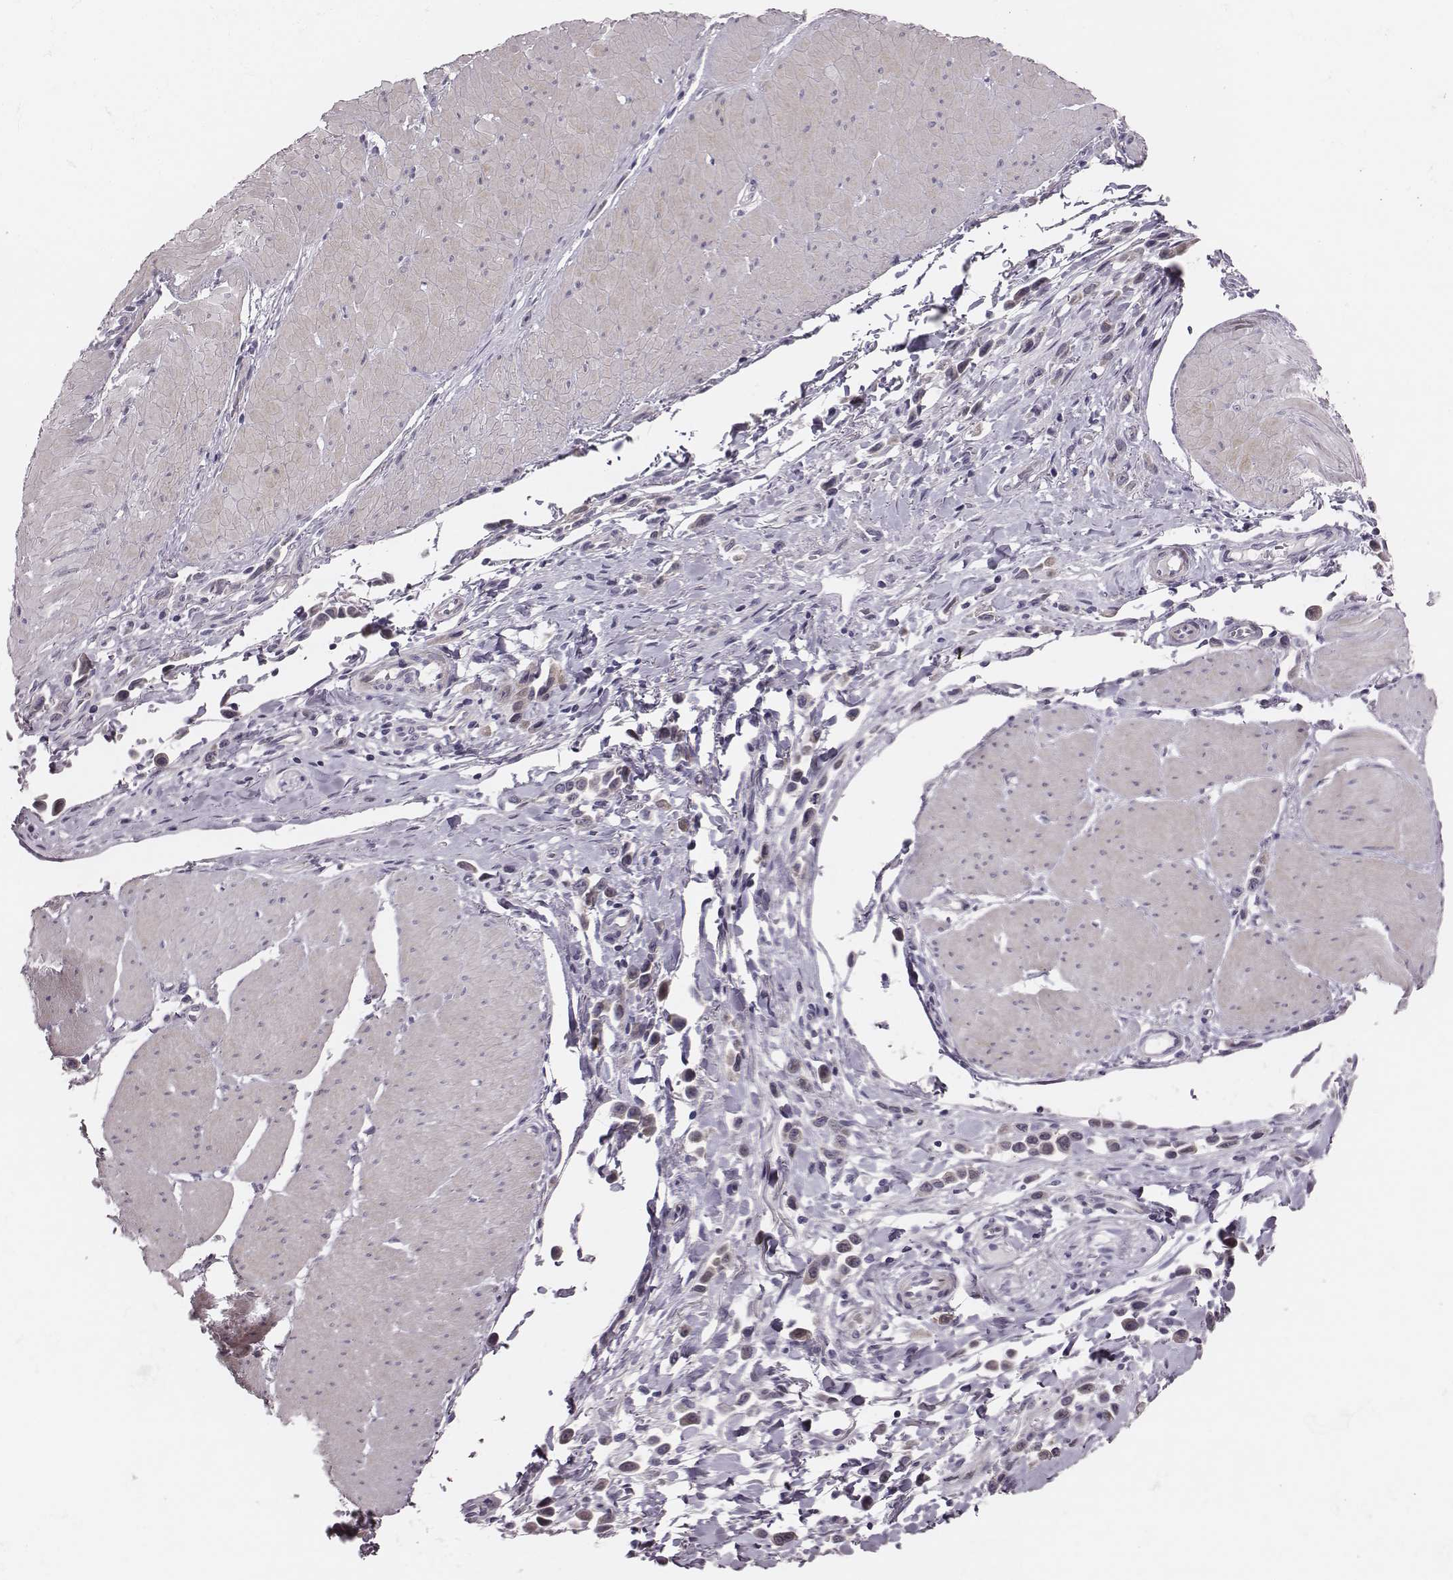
{"staining": {"intensity": "negative", "quantity": "none", "location": "none"}, "tissue": "stomach cancer", "cell_type": "Tumor cells", "image_type": "cancer", "snomed": [{"axis": "morphology", "description": "Adenocarcinoma, NOS"}, {"axis": "topography", "description": "Stomach"}], "caption": "Stomach adenocarcinoma stained for a protein using immunohistochemistry (IHC) exhibits no expression tumor cells.", "gene": "SCML2", "patient": {"sex": "male", "age": 47}}